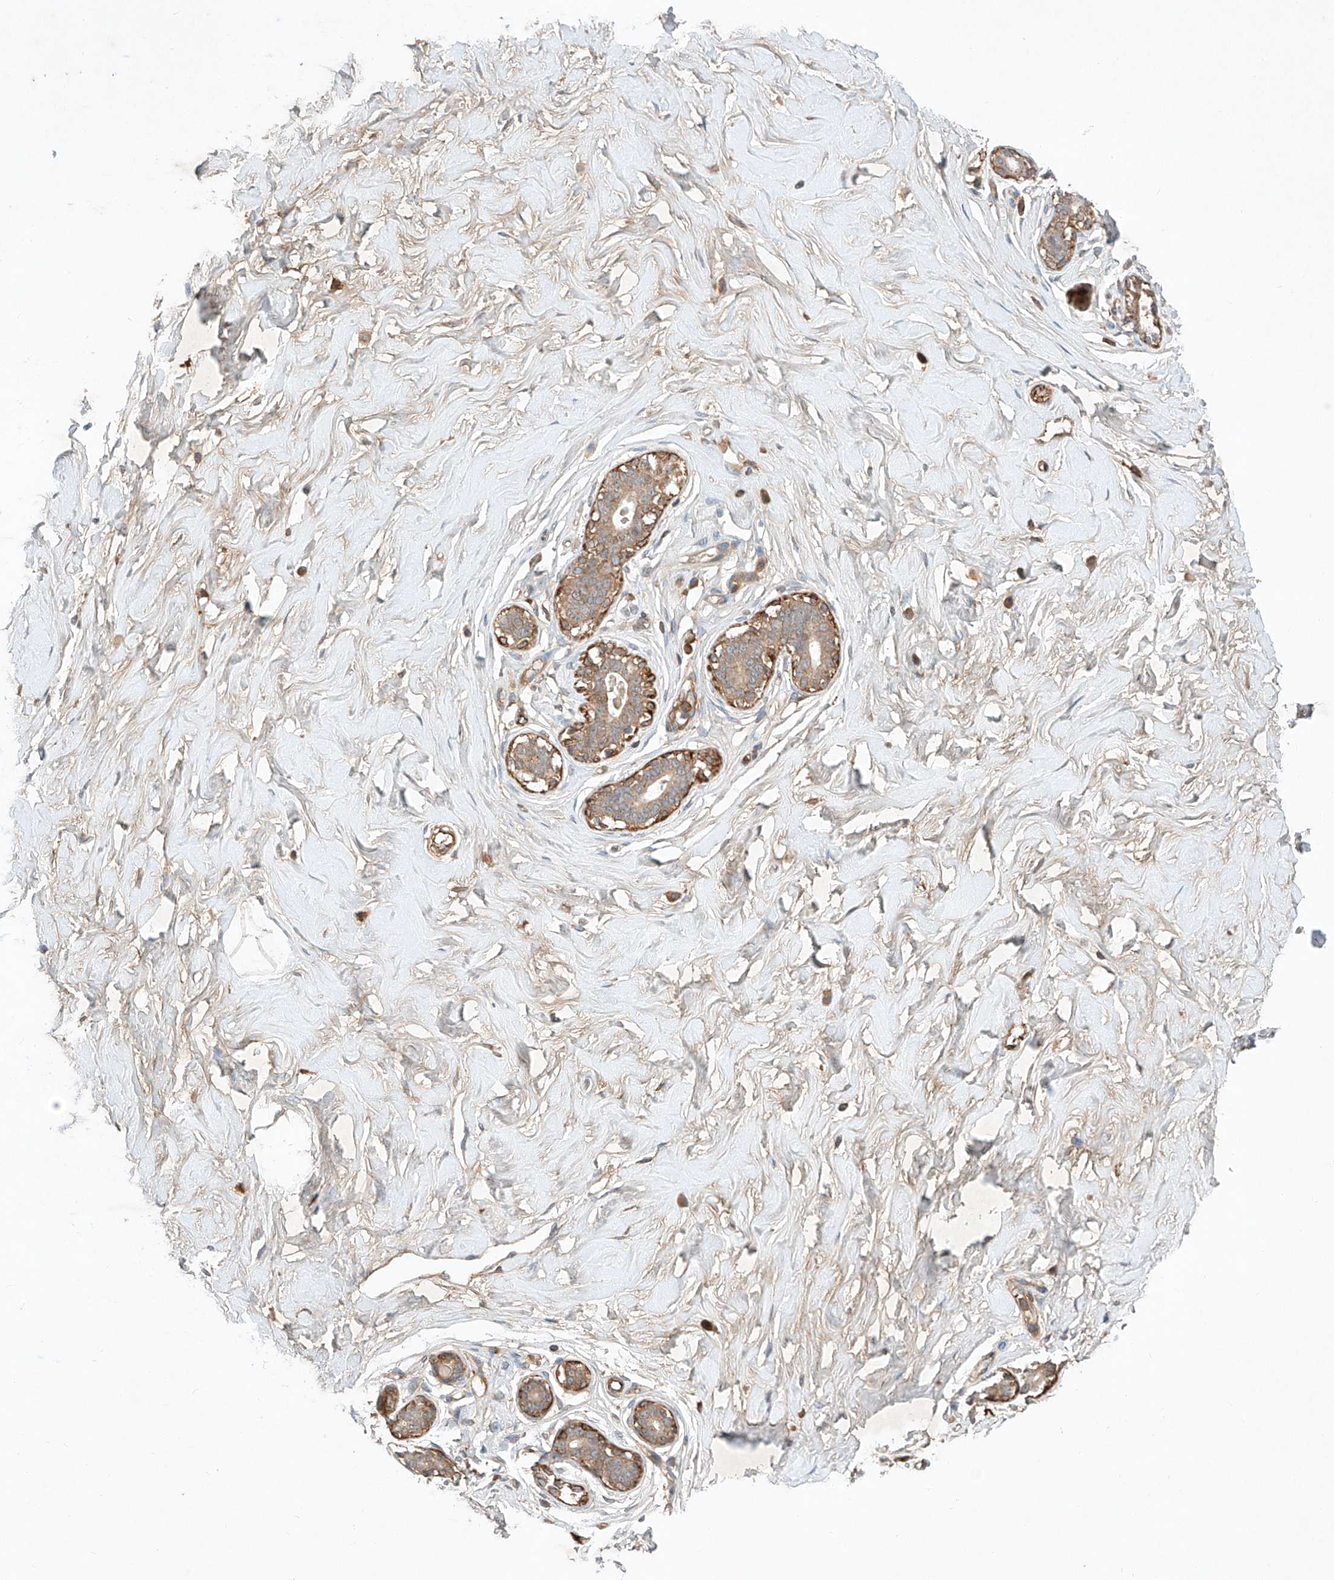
{"staining": {"intensity": "weak", "quantity": "<25%", "location": "cytoplasmic/membranous"}, "tissue": "breast", "cell_type": "Adipocytes", "image_type": "normal", "snomed": [{"axis": "morphology", "description": "Normal tissue, NOS"}, {"axis": "morphology", "description": "Adenoma, NOS"}, {"axis": "topography", "description": "Breast"}], "caption": "Adipocytes show no significant positivity in unremarkable breast.", "gene": "ARHGAP33", "patient": {"sex": "female", "age": 23}}